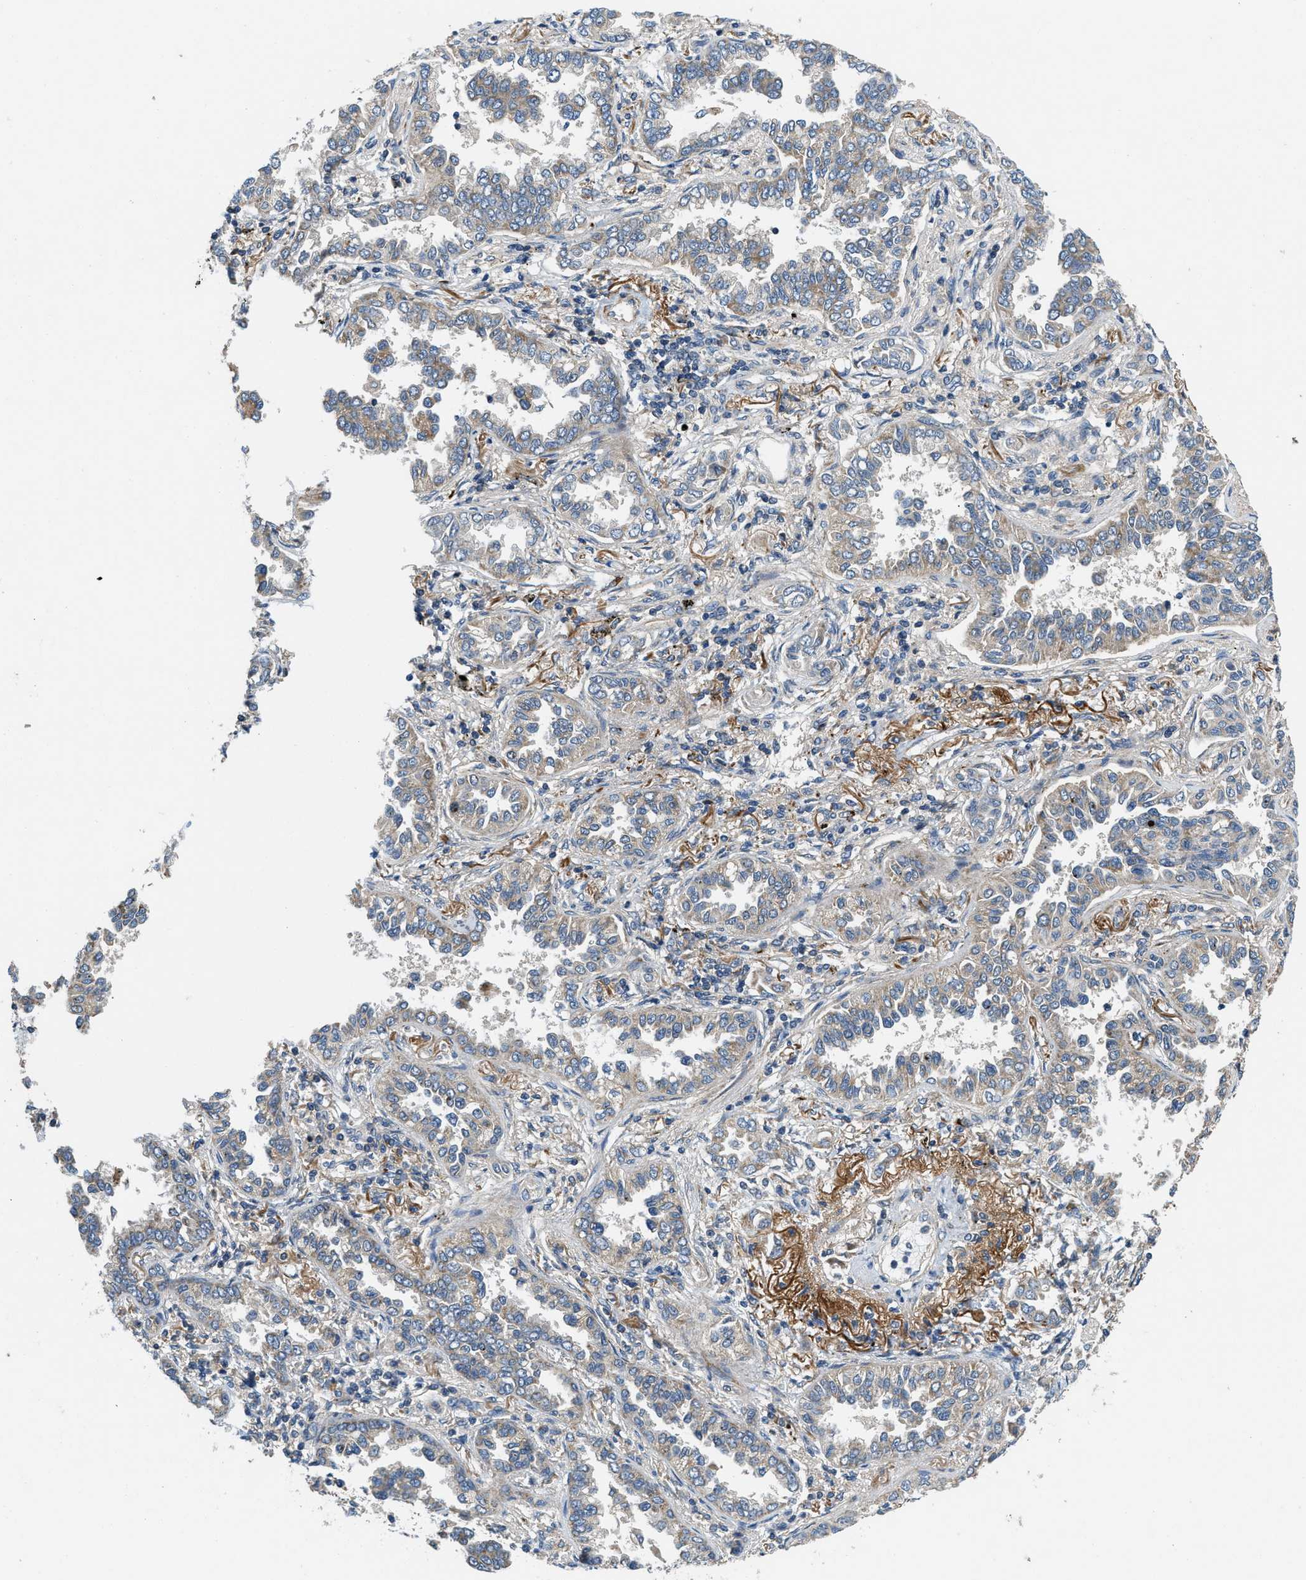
{"staining": {"intensity": "weak", "quantity": "<25%", "location": "cytoplasmic/membranous"}, "tissue": "lung cancer", "cell_type": "Tumor cells", "image_type": "cancer", "snomed": [{"axis": "morphology", "description": "Normal tissue, NOS"}, {"axis": "morphology", "description": "Adenocarcinoma, NOS"}, {"axis": "topography", "description": "Lung"}], "caption": "Immunohistochemistry (IHC) photomicrograph of human adenocarcinoma (lung) stained for a protein (brown), which displays no expression in tumor cells. Brightfield microscopy of IHC stained with DAB (brown) and hematoxylin (blue), captured at high magnification.", "gene": "ZNF599", "patient": {"sex": "male", "age": 59}}